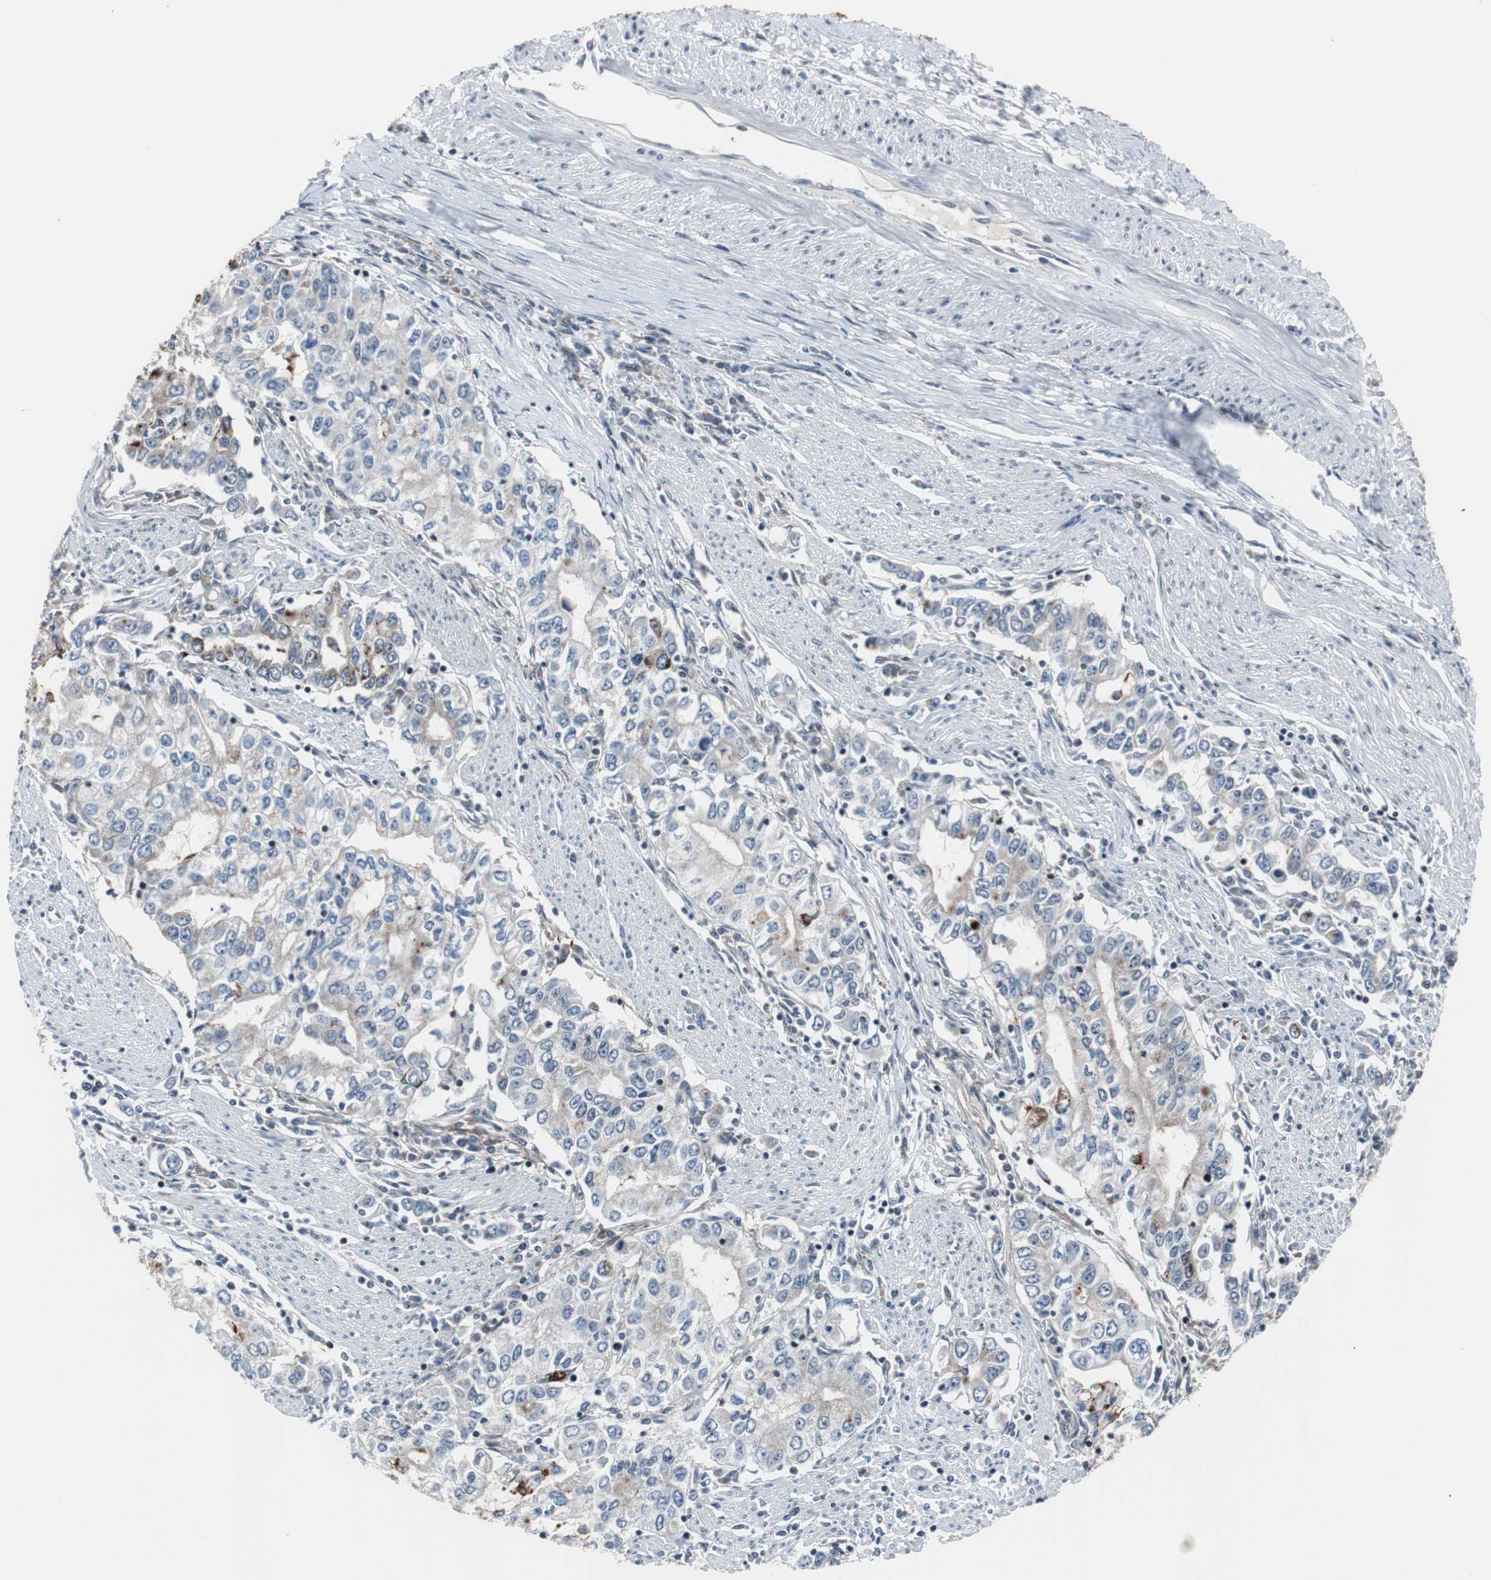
{"staining": {"intensity": "weak", "quantity": "<25%", "location": "cytoplasmic/membranous"}, "tissue": "stomach cancer", "cell_type": "Tumor cells", "image_type": "cancer", "snomed": [{"axis": "morphology", "description": "Adenocarcinoma, NOS"}, {"axis": "topography", "description": "Stomach, lower"}], "caption": "Human adenocarcinoma (stomach) stained for a protein using immunohistochemistry exhibits no expression in tumor cells.", "gene": "ZHX2", "patient": {"sex": "female", "age": 72}}